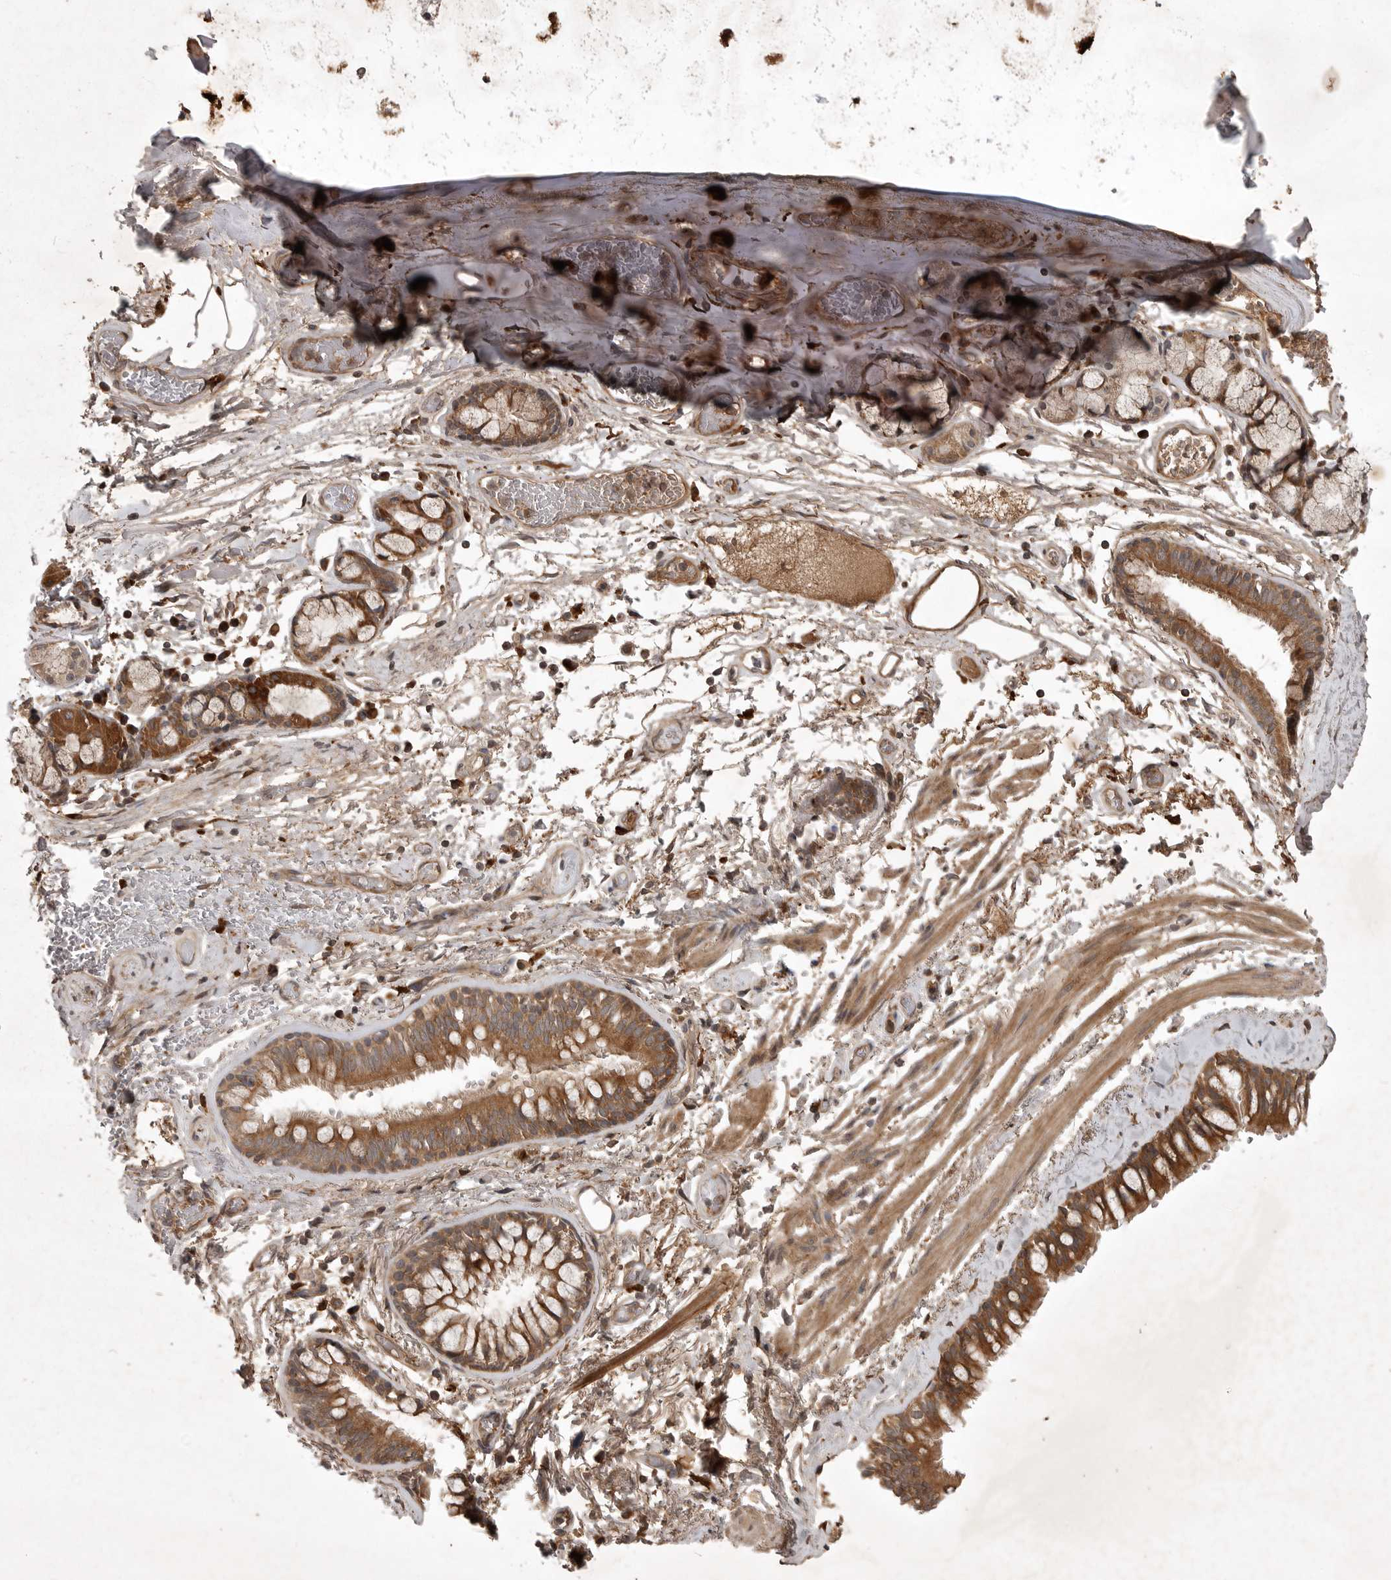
{"staining": {"intensity": "moderate", "quantity": ">75%", "location": "cytoplasmic/membranous"}, "tissue": "adipose tissue", "cell_type": "Adipocytes", "image_type": "normal", "snomed": [{"axis": "morphology", "description": "Normal tissue, NOS"}, {"axis": "topography", "description": "Cartilage tissue"}, {"axis": "topography", "description": "Bronchus"}], "caption": "High-magnification brightfield microscopy of normal adipose tissue stained with DAB (brown) and counterstained with hematoxylin (blue). adipocytes exhibit moderate cytoplasmic/membranous staining is present in about>75% of cells. The protein of interest is stained brown, and the nuclei are stained in blue (DAB (3,3'-diaminobenzidine) IHC with brightfield microscopy, high magnification).", "gene": "GPR31", "patient": {"sex": "female", "age": 73}}